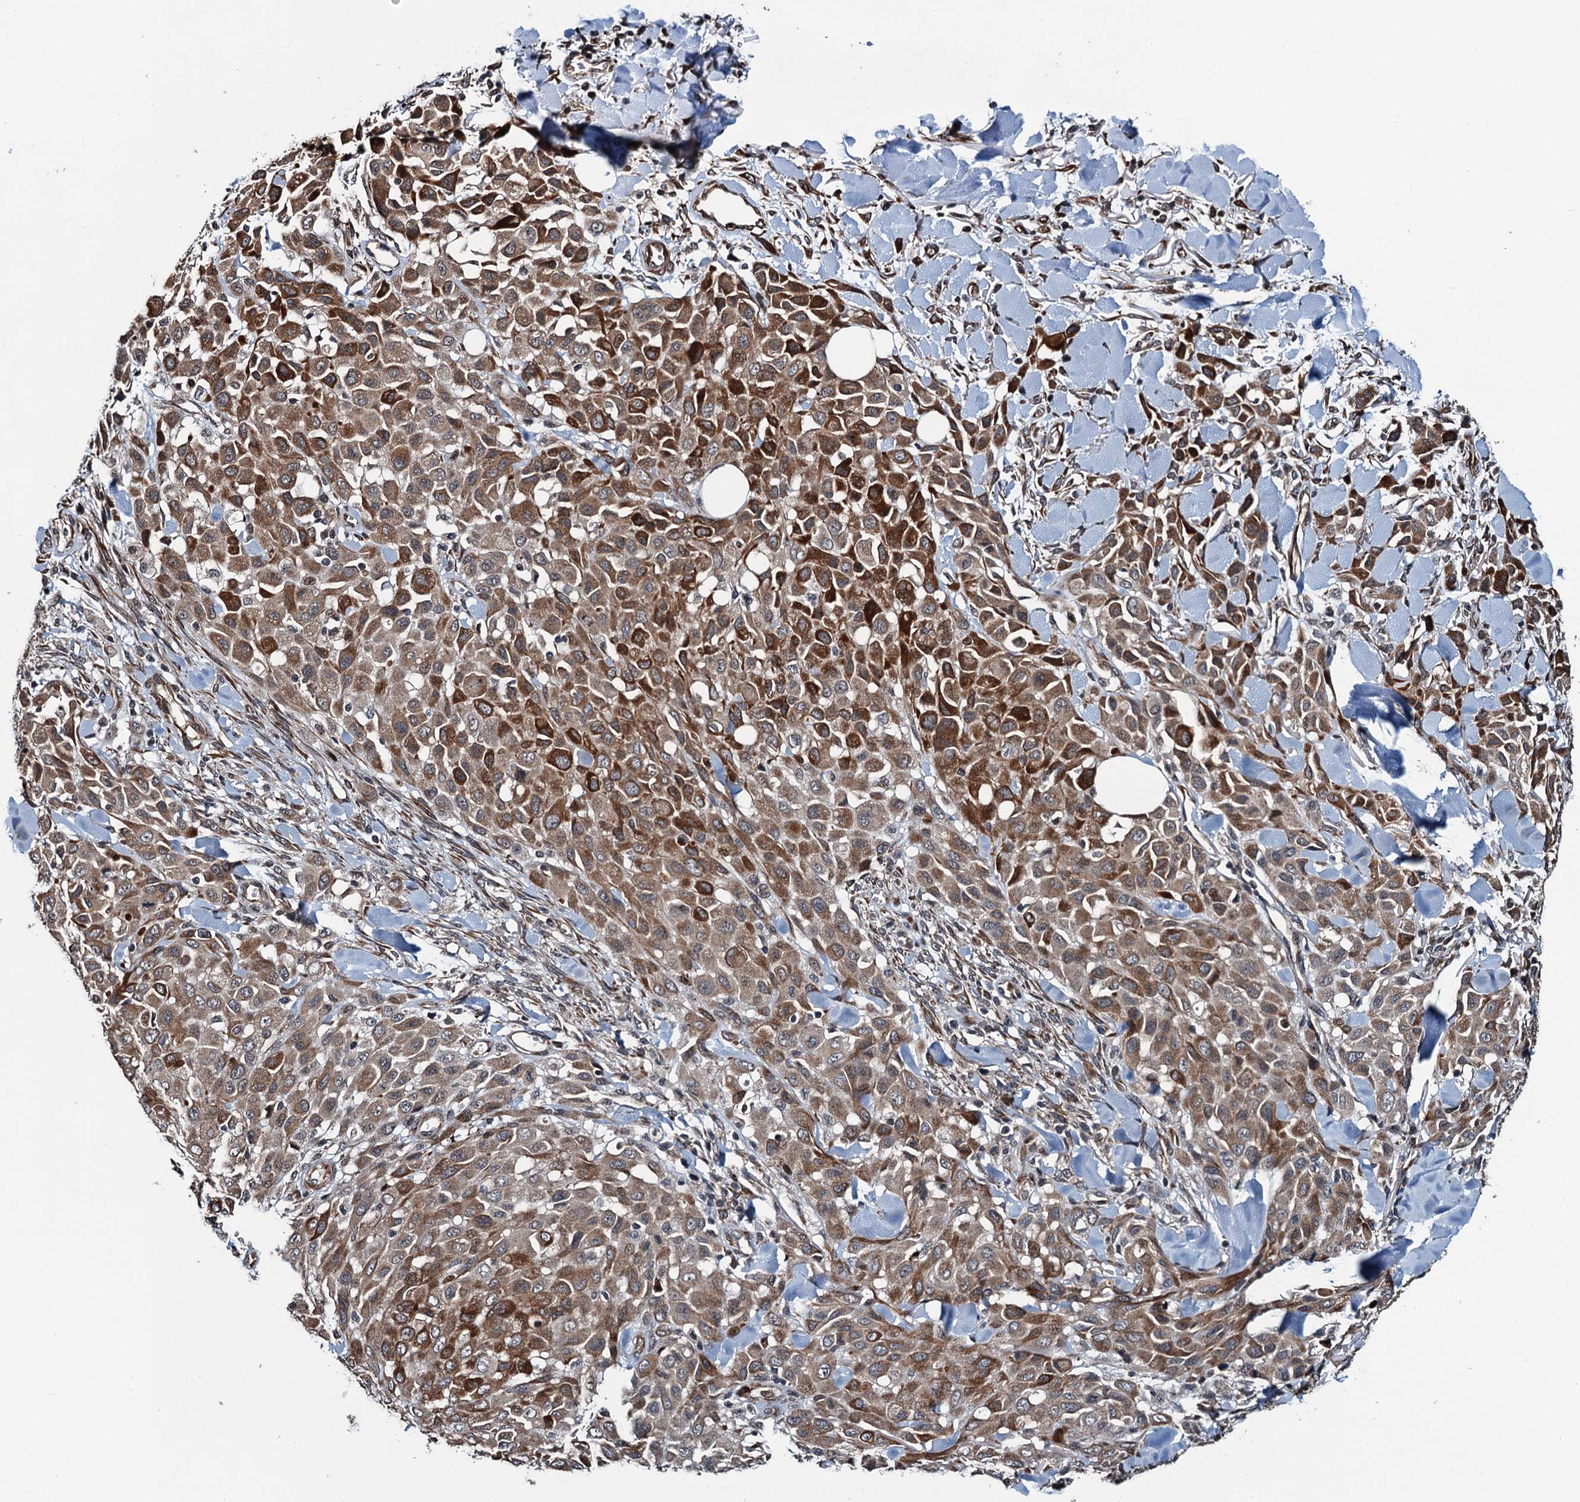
{"staining": {"intensity": "moderate", "quantity": "25%-75%", "location": "cytoplasmic/membranous"}, "tissue": "melanoma", "cell_type": "Tumor cells", "image_type": "cancer", "snomed": [{"axis": "morphology", "description": "Malignant melanoma, Metastatic site"}, {"axis": "topography", "description": "Skin"}], "caption": "There is medium levels of moderate cytoplasmic/membranous expression in tumor cells of malignant melanoma (metastatic site), as demonstrated by immunohistochemical staining (brown color).", "gene": "WHAMM", "patient": {"sex": "female", "age": 81}}